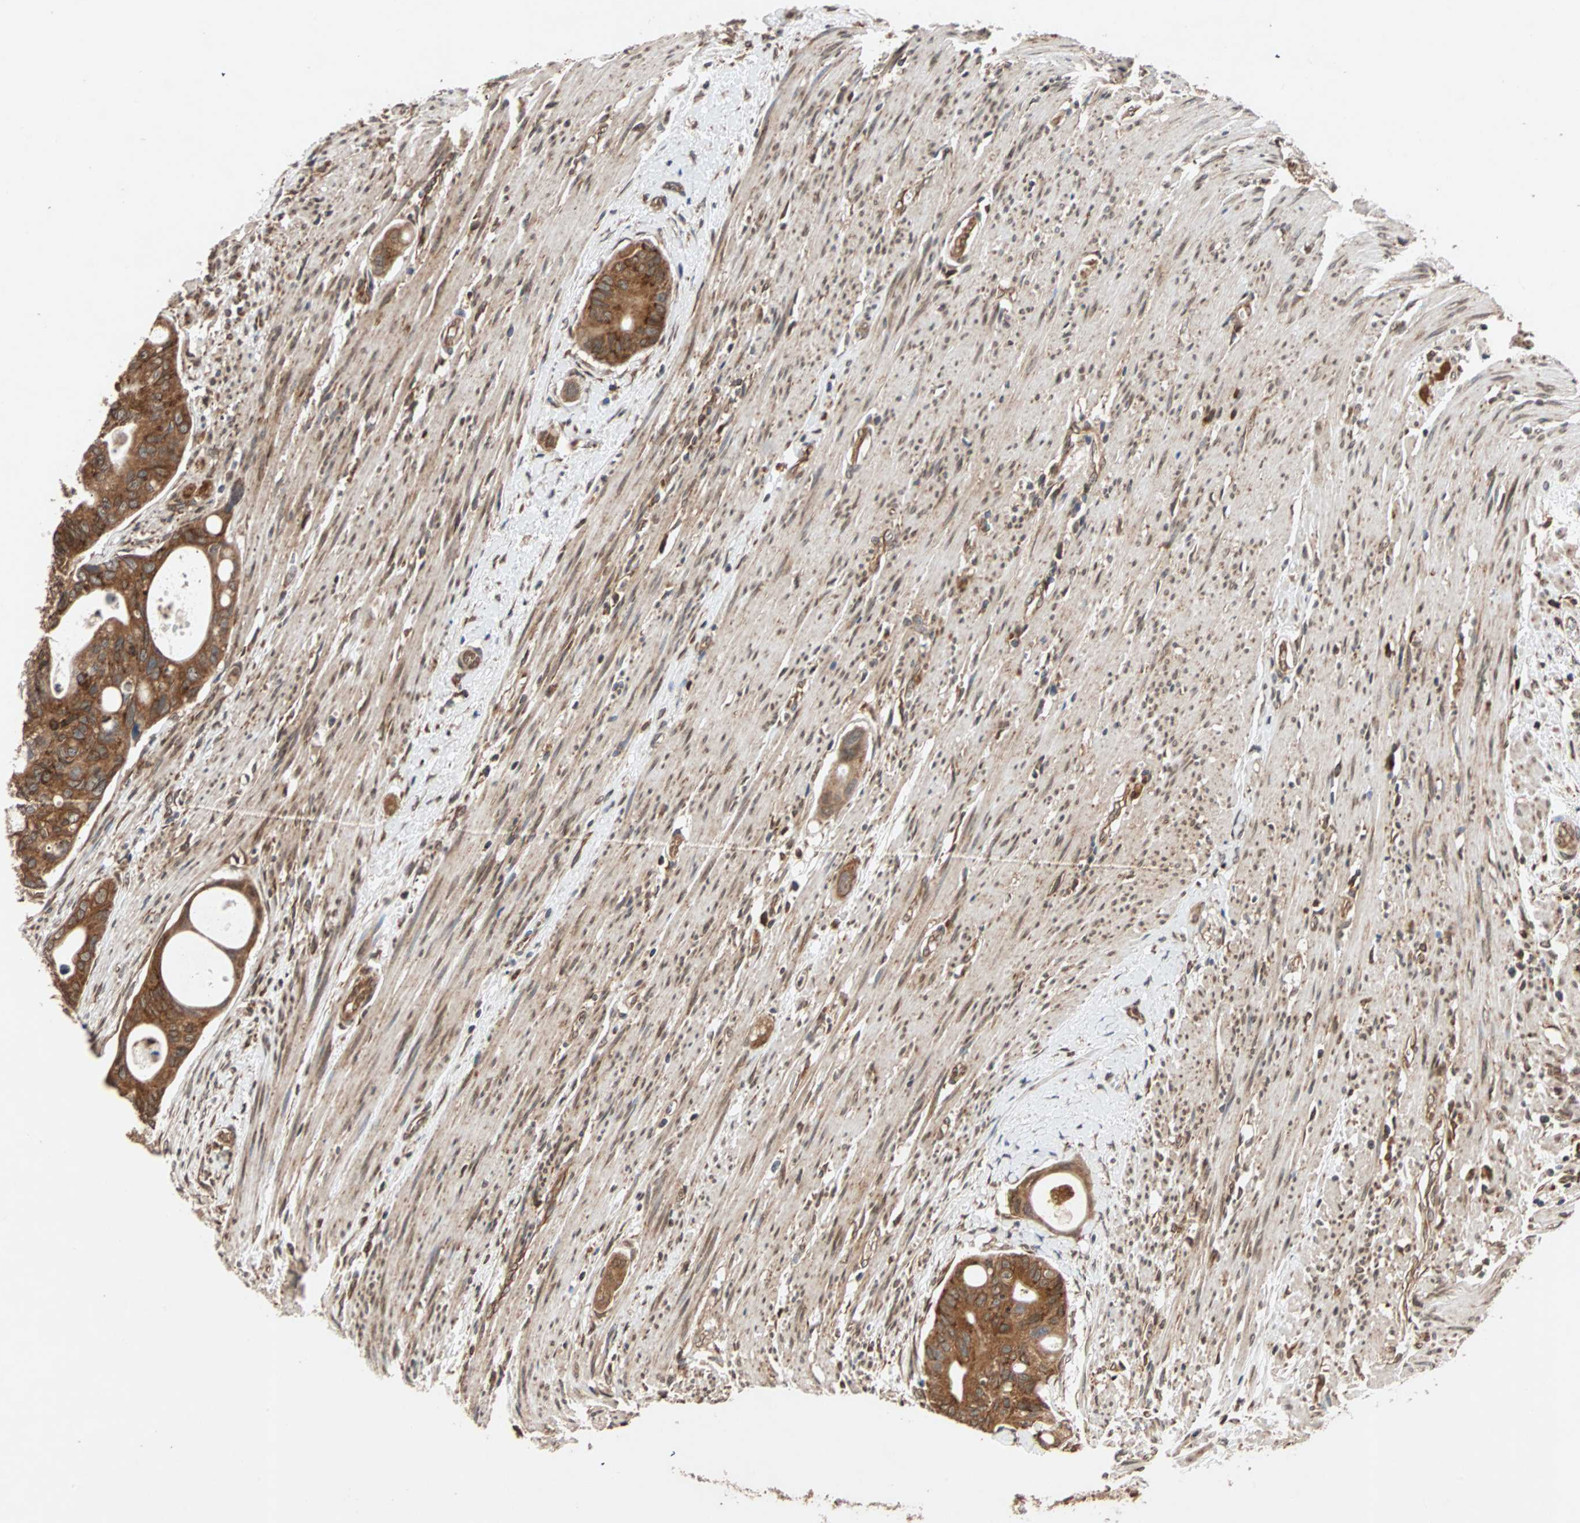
{"staining": {"intensity": "strong", "quantity": ">75%", "location": "cytoplasmic/membranous"}, "tissue": "colorectal cancer", "cell_type": "Tumor cells", "image_type": "cancer", "snomed": [{"axis": "morphology", "description": "Adenocarcinoma, NOS"}, {"axis": "topography", "description": "Colon"}], "caption": "Immunohistochemistry (IHC) of adenocarcinoma (colorectal) shows high levels of strong cytoplasmic/membranous positivity in approximately >75% of tumor cells.", "gene": "AUP1", "patient": {"sex": "female", "age": 57}}